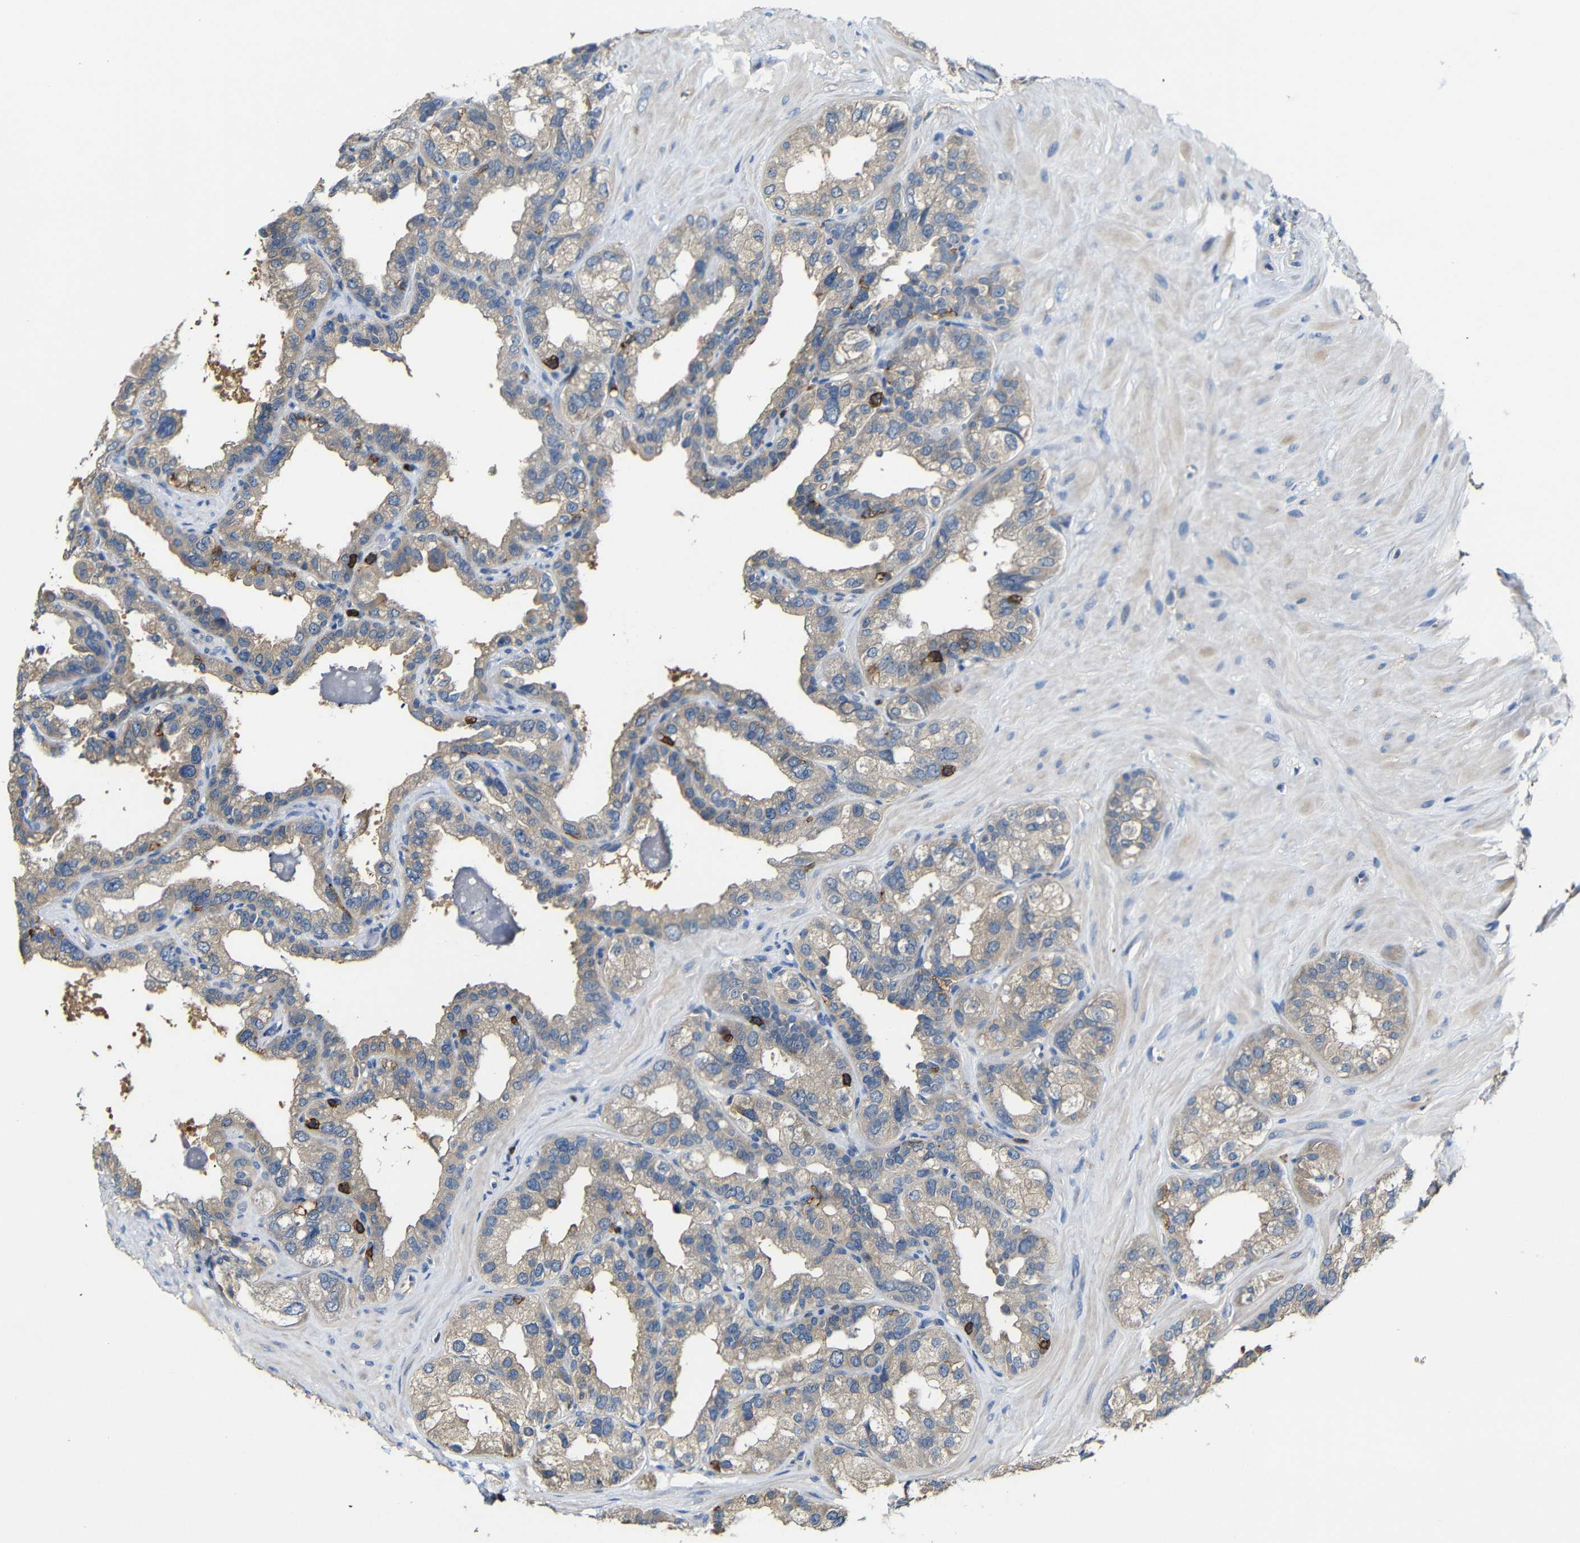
{"staining": {"intensity": "weak", "quantity": ">75%", "location": "cytoplasmic/membranous"}, "tissue": "seminal vesicle", "cell_type": "Glandular cells", "image_type": "normal", "snomed": [{"axis": "morphology", "description": "Normal tissue, NOS"}, {"axis": "topography", "description": "Seminal veicle"}], "caption": "Seminal vesicle stained for a protein (brown) exhibits weak cytoplasmic/membranous positive expression in about >75% of glandular cells.", "gene": "P2RY12", "patient": {"sex": "male", "age": 68}}